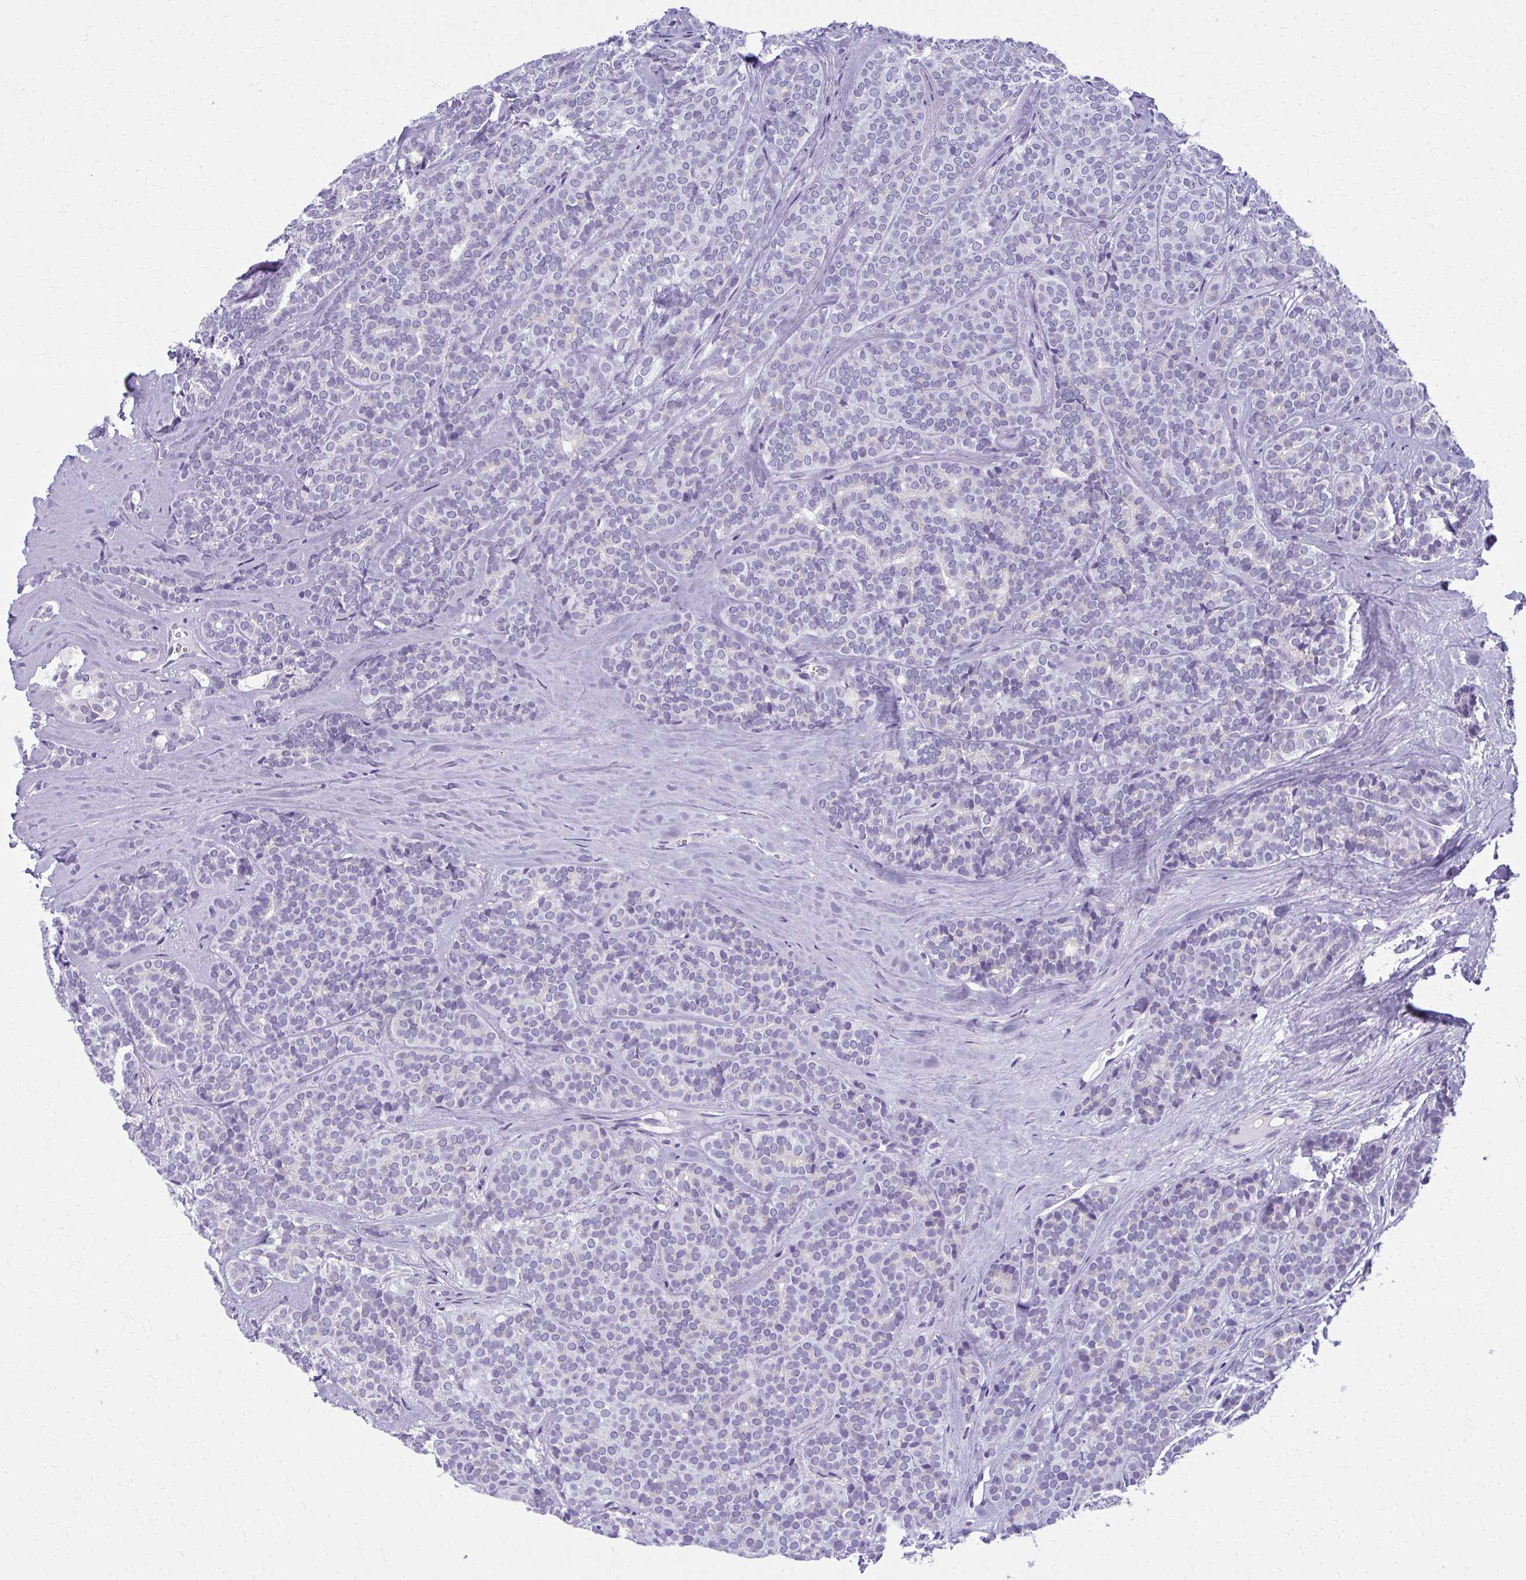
{"staining": {"intensity": "negative", "quantity": "none", "location": "none"}, "tissue": "head and neck cancer", "cell_type": "Tumor cells", "image_type": "cancer", "snomed": [{"axis": "morphology", "description": "Normal tissue, NOS"}, {"axis": "morphology", "description": "Adenocarcinoma, NOS"}, {"axis": "topography", "description": "Oral tissue"}, {"axis": "topography", "description": "Head-Neck"}], "caption": "Adenocarcinoma (head and neck) stained for a protein using immunohistochemistry shows no expression tumor cells.", "gene": "SCLY", "patient": {"sex": "female", "age": 57}}